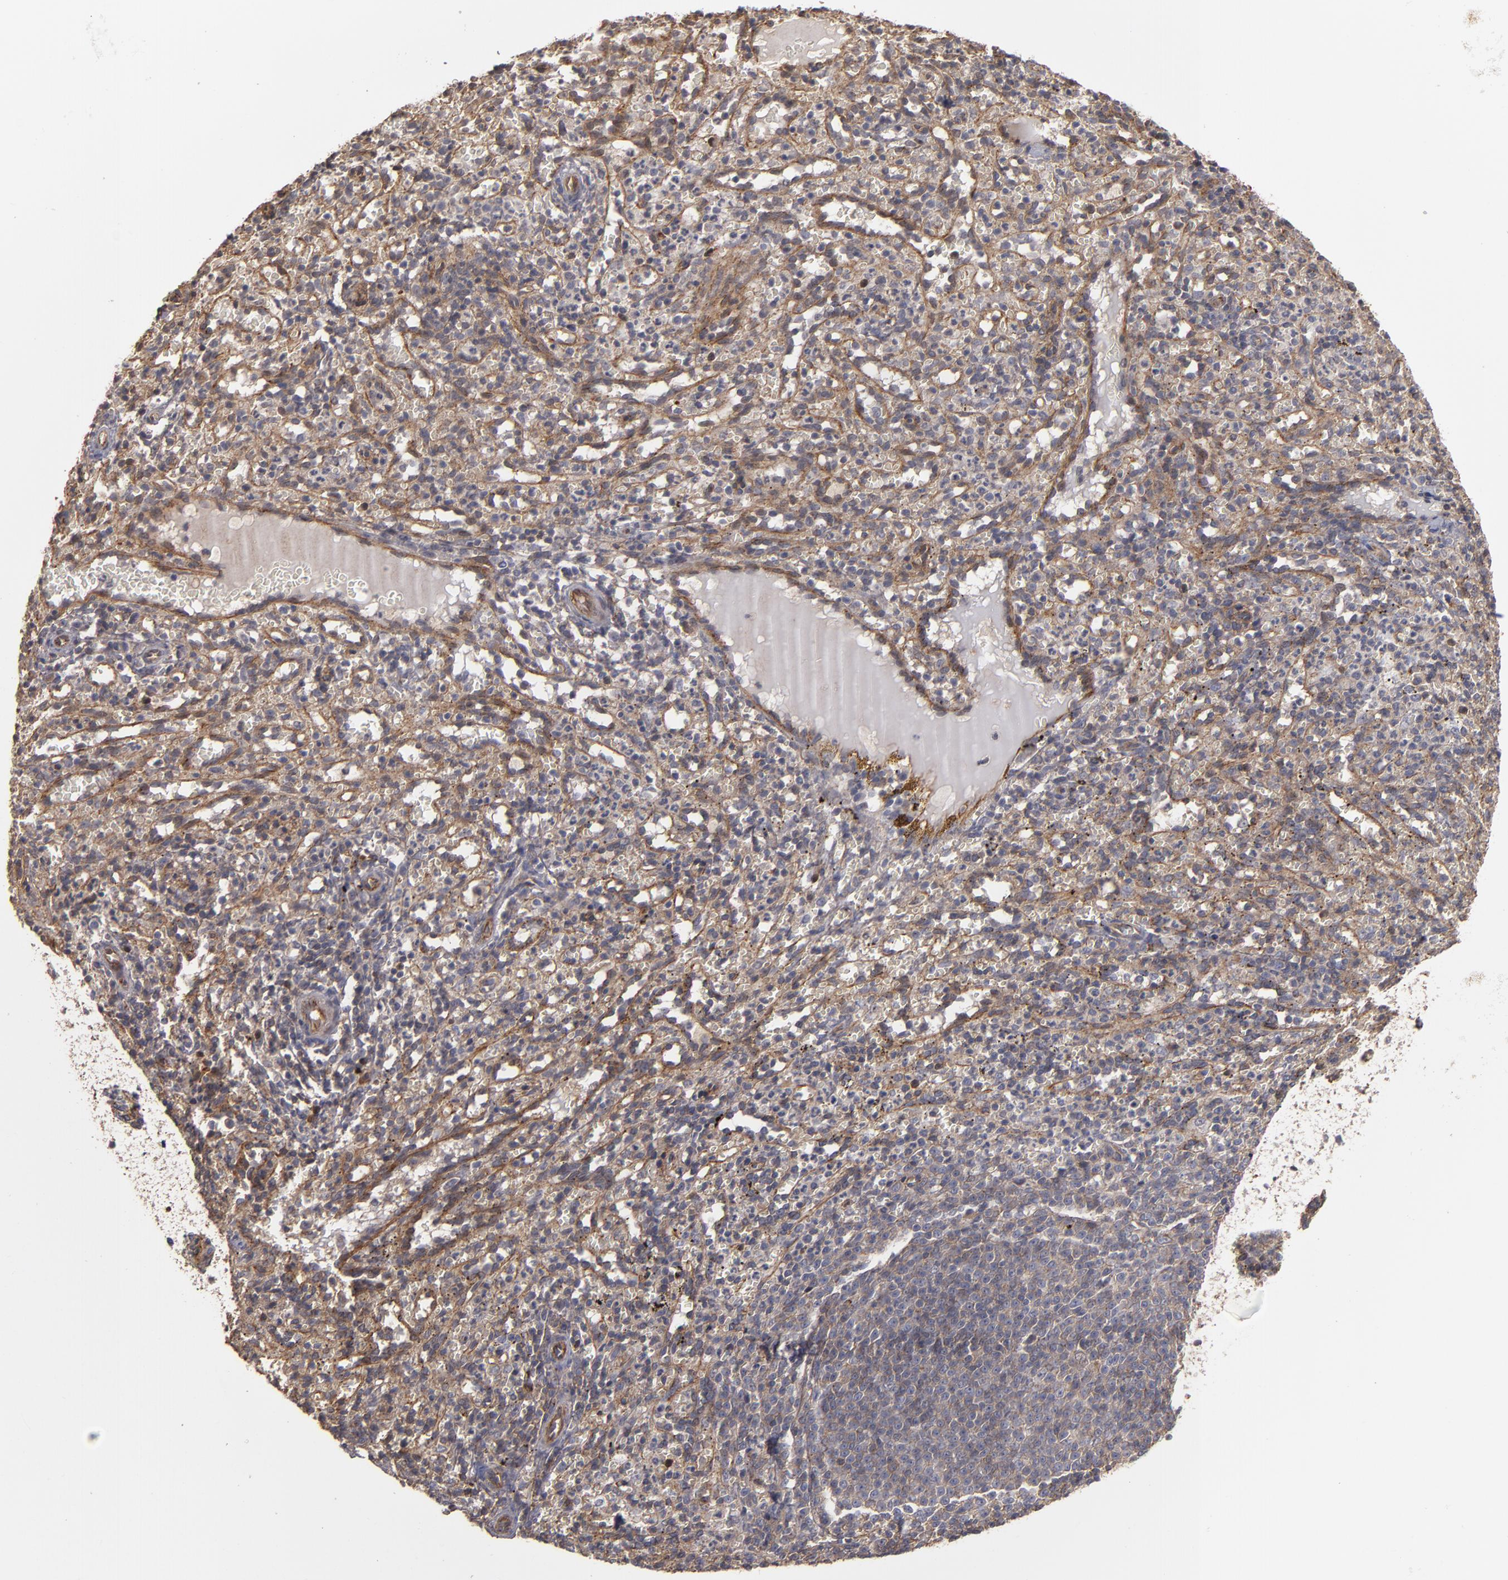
{"staining": {"intensity": "weak", "quantity": "25%-75%", "location": "cytoplasmic/membranous"}, "tissue": "spleen", "cell_type": "Cells in red pulp", "image_type": "normal", "snomed": [{"axis": "morphology", "description": "Normal tissue, NOS"}, {"axis": "topography", "description": "Spleen"}], "caption": "Immunohistochemistry image of normal spleen: human spleen stained using IHC shows low levels of weak protein expression localized specifically in the cytoplasmic/membranous of cells in red pulp, appearing as a cytoplasmic/membranous brown color.", "gene": "TJP1", "patient": {"sex": "female", "age": 10}}